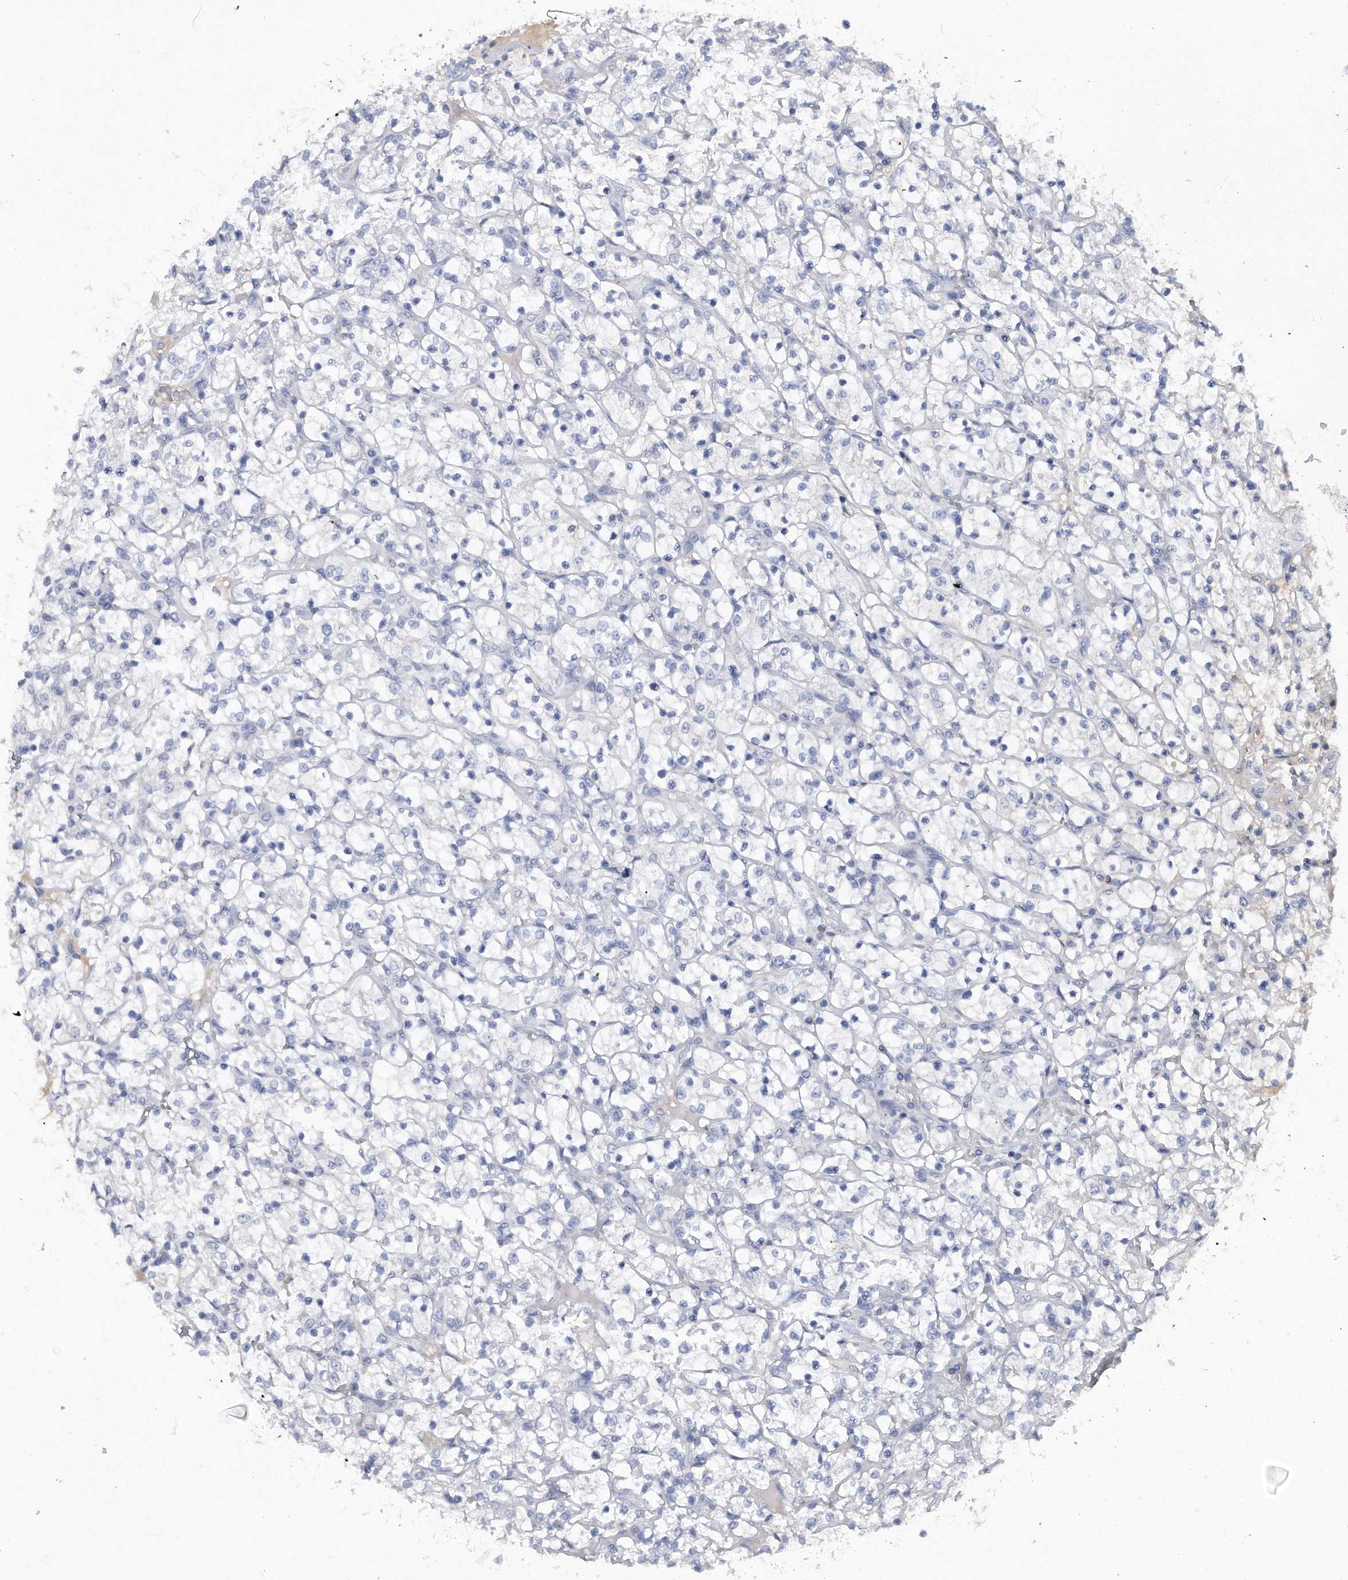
{"staining": {"intensity": "negative", "quantity": "none", "location": "none"}, "tissue": "renal cancer", "cell_type": "Tumor cells", "image_type": "cancer", "snomed": [{"axis": "morphology", "description": "Adenocarcinoma, NOS"}, {"axis": "topography", "description": "Kidney"}], "caption": "An image of human renal cancer (adenocarcinoma) is negative for staining in tumor cells.", "gene": "ASNS", "patient": {"sex": "female", "age": 69}}